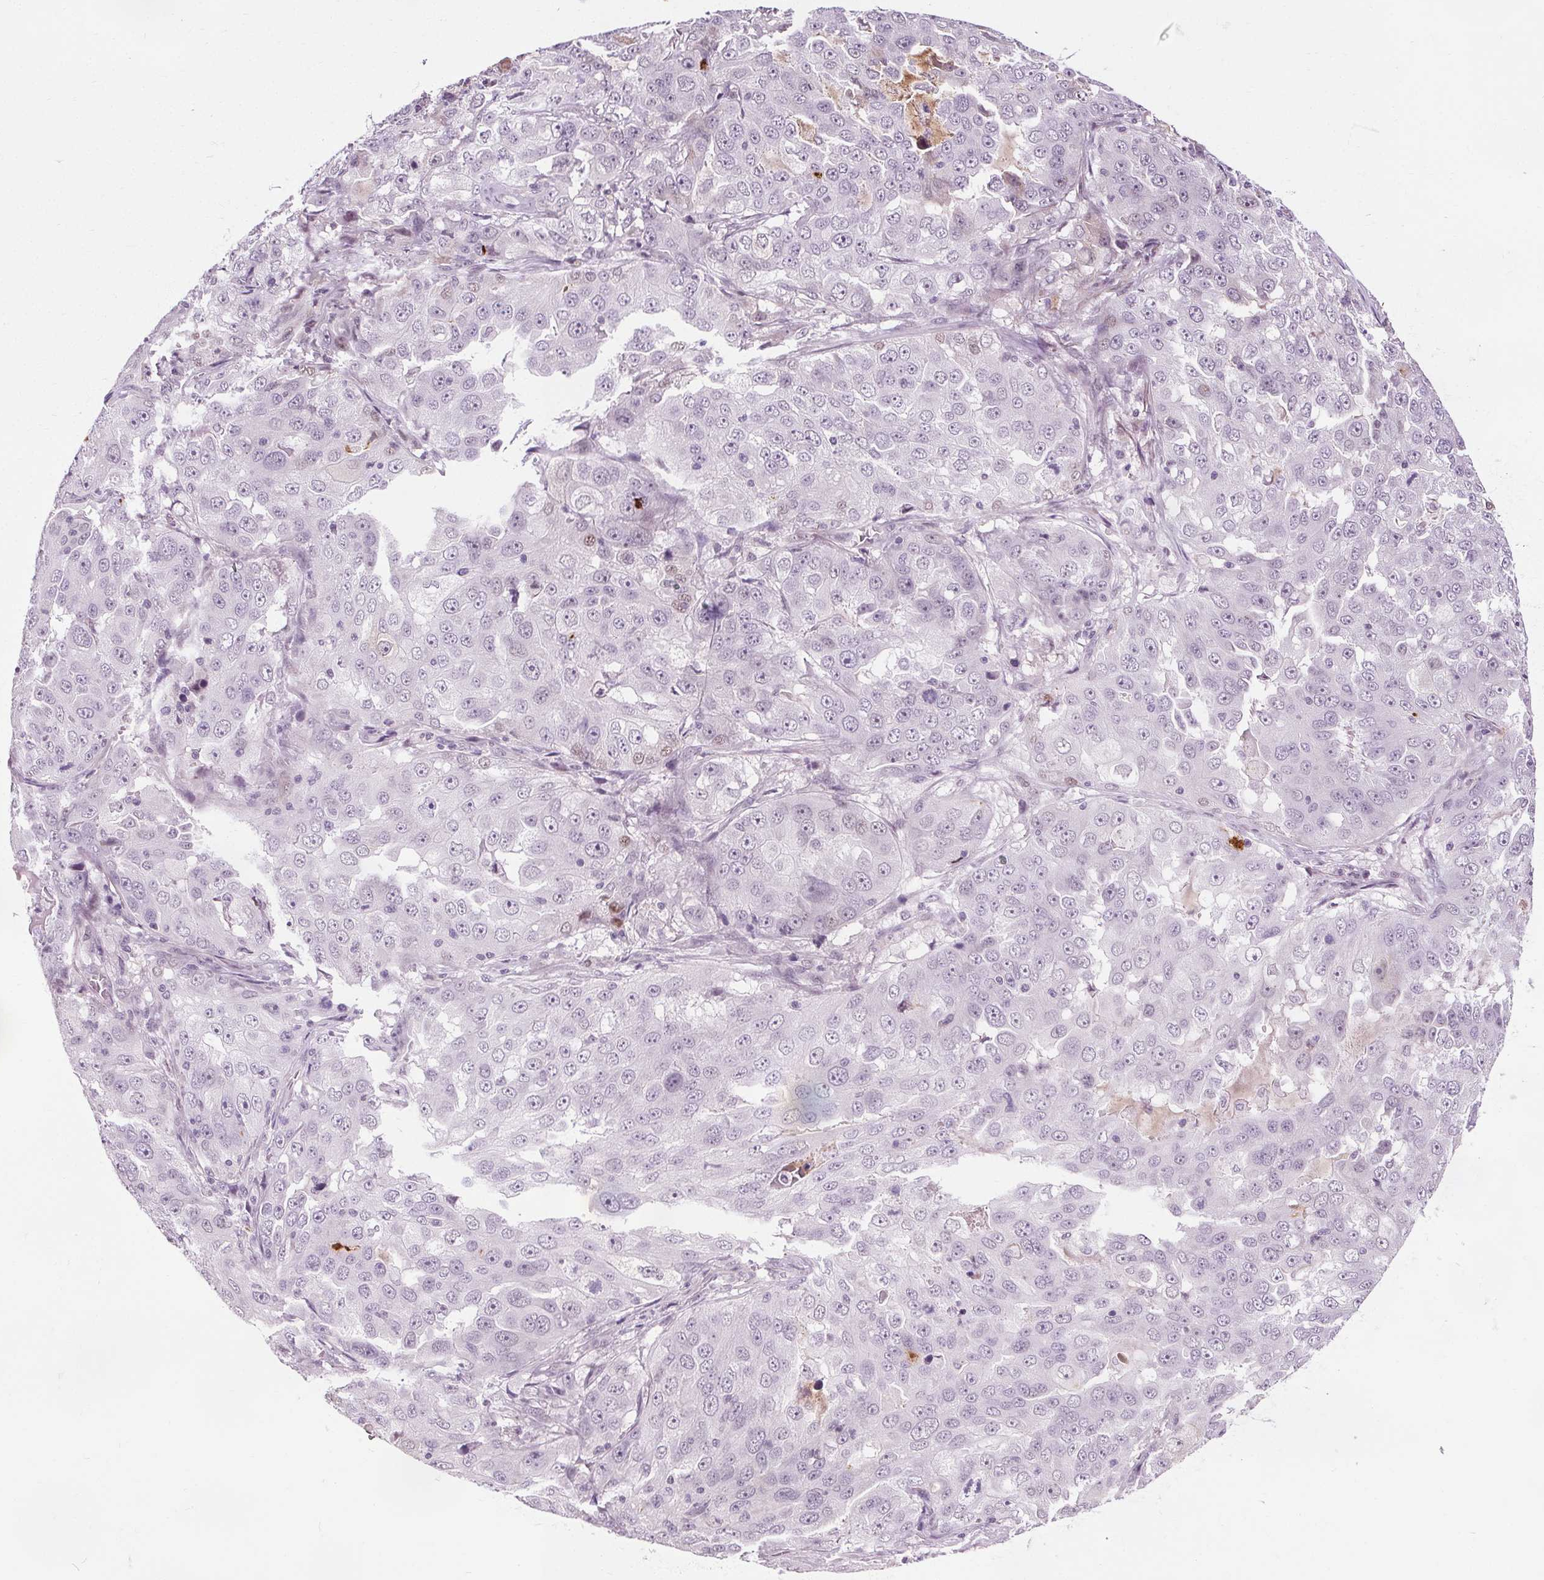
{"staining": {"intensity": "negative", "quantity": "none", "location": "none"}, "tissue": "lung cancer", "cell_type": "Tumor cells", "image_type": "cancer", "snomed": [{"axis": "morphology", "description": "Adenocarcinoma, NOS"}, {"axis": "topography", "description": "Lung"}], "caption": "Human lung cancer stained for a protein using IHC demonstrates no staining in tumor cells.", "gene": "CEBPA", "patient": {"sex": "female", "age": 61}}